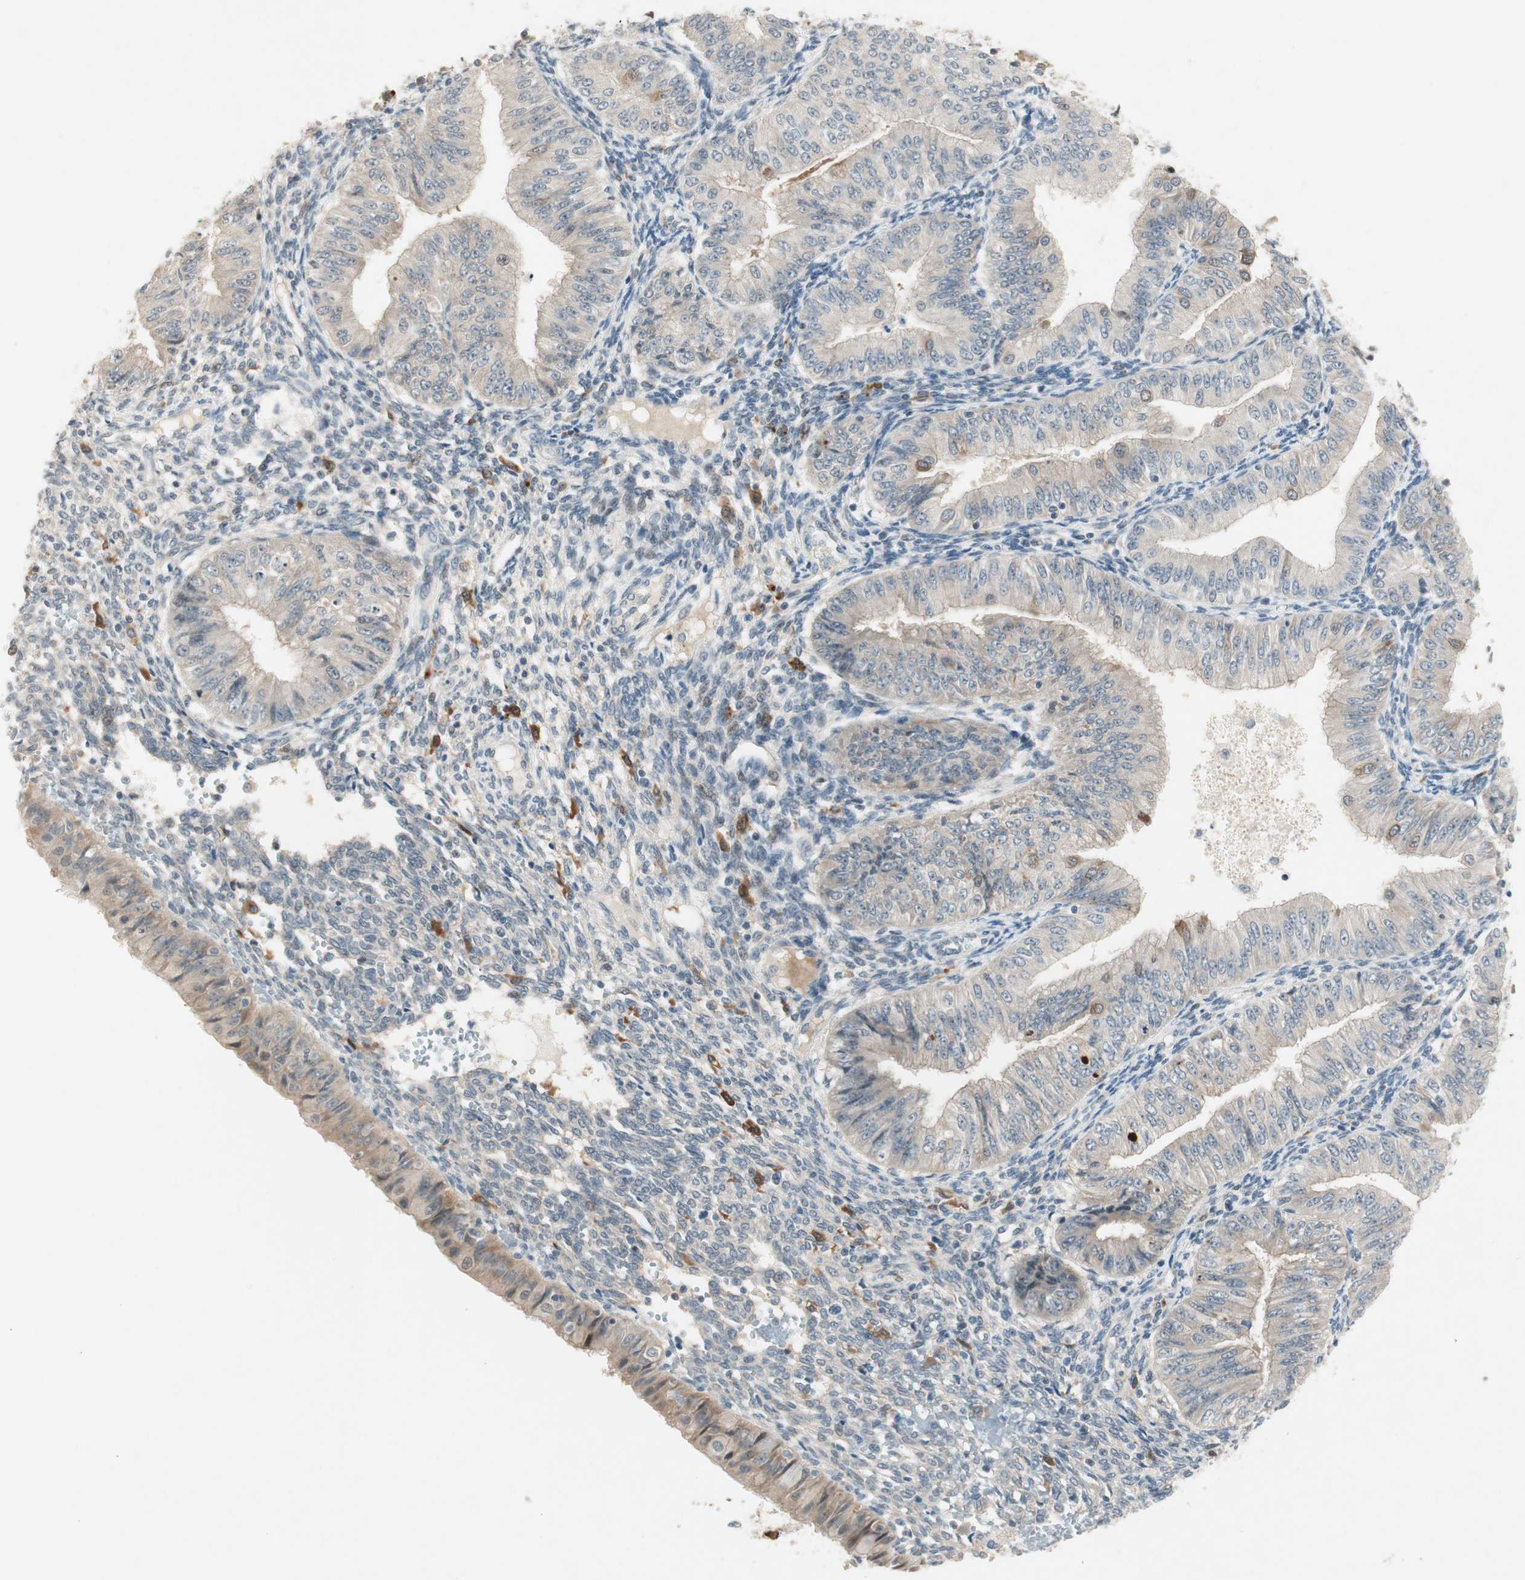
{"staining": {"intensity": "weak", "quantity": "25%-75%", "location": "cytoplasmic/membranous"}, "tissue": "endometrial cancer", "cell_type": "Tumor cells", "image_type": "cancer", "snomed": [{"axis": "morphology", "description": "Normal tissue, NOS"}, {"axis": "morphology", "description": "Adenocarcinoma, NOS"}, {"axis": "topography", "description": "Endometrium"}], "caption": "Immunohistochemical staining of human adenocarcinoma (endometrial) shows low levels of weak cytoplasmic/membranous protein positivity in about 25%-75% of tumor cells.", "gene": "RTL6", "patient": {"sex": "female", "age": 53}}